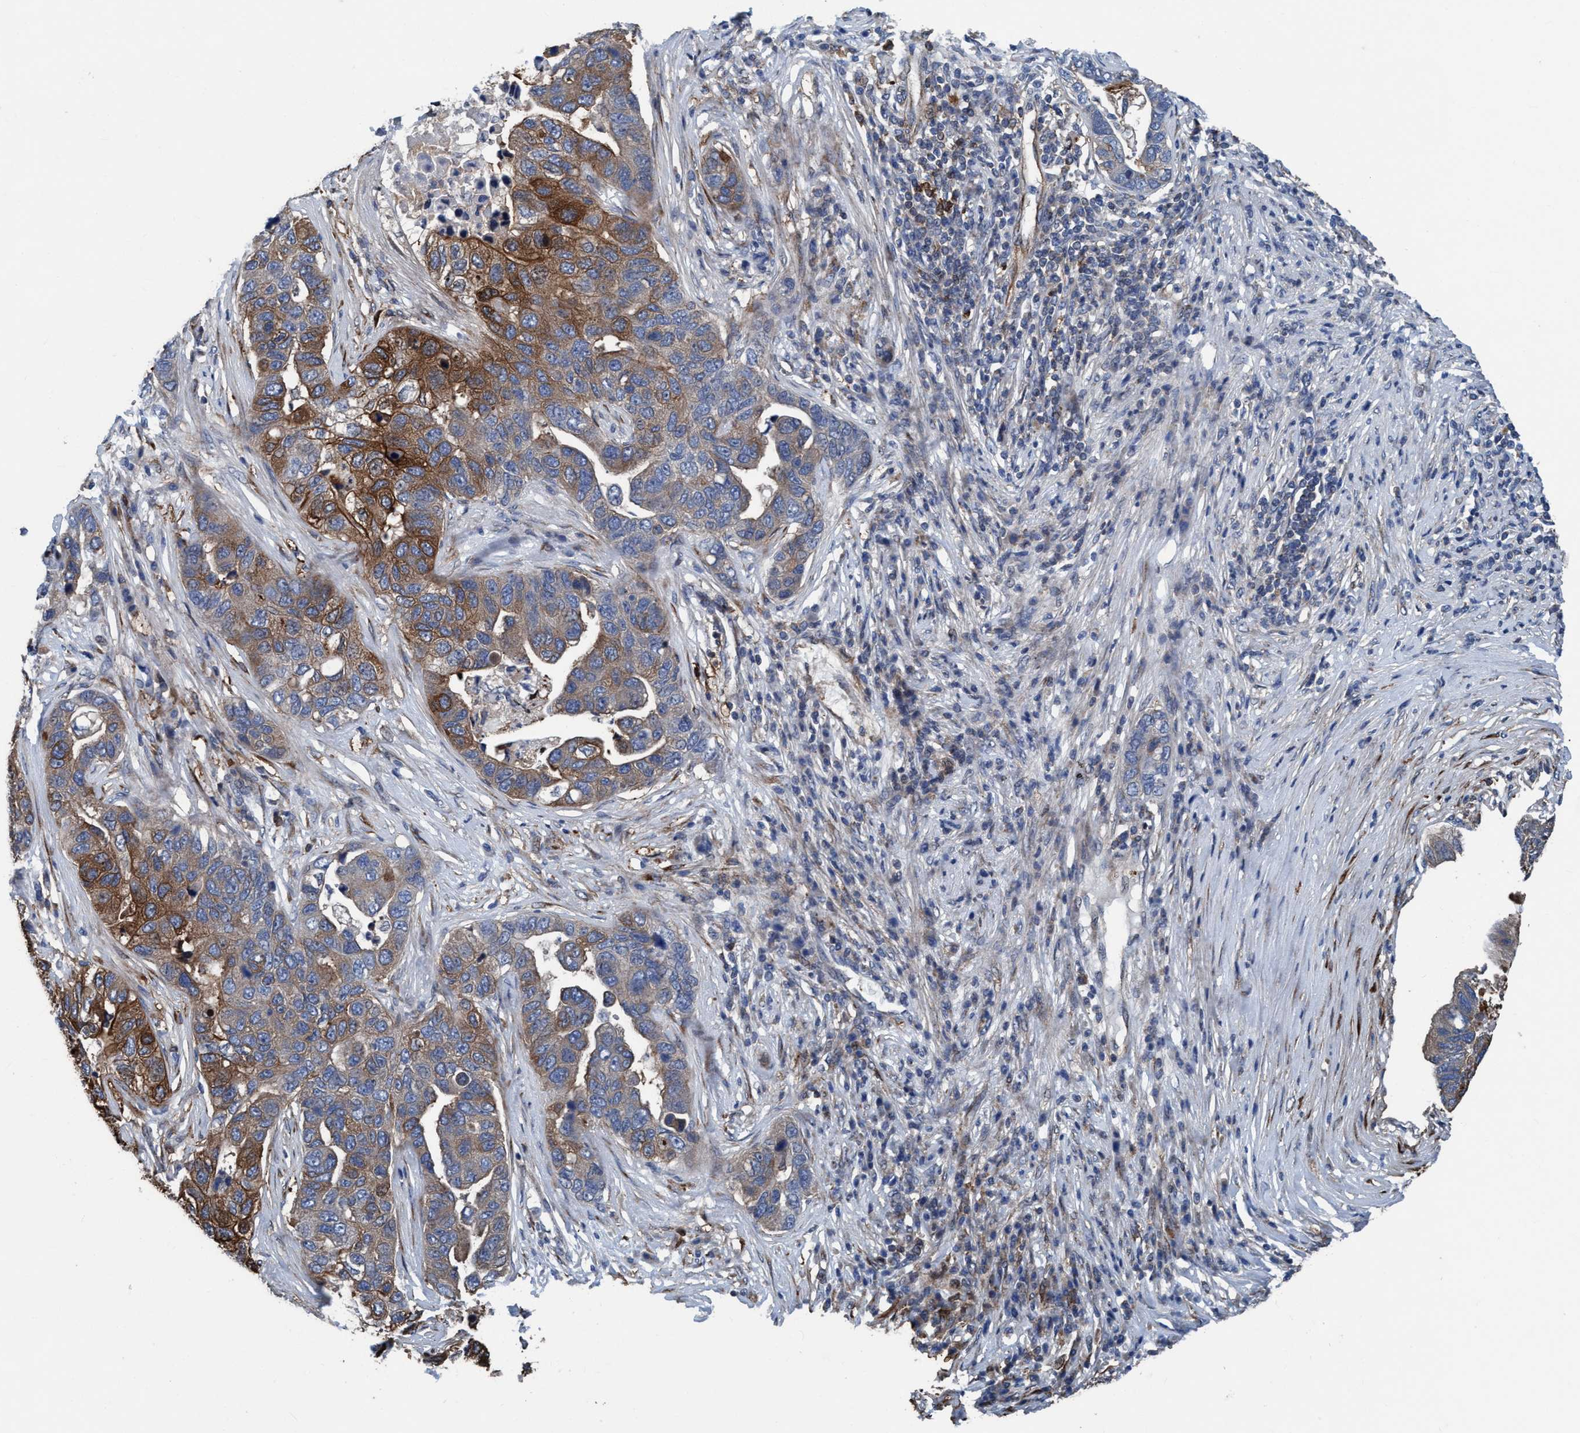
{"staining": {"intensity": "moderate", "quantity": ">75%", "location": "cytoplasmic/membranous"}, "tissue": "pancreatic cancer", "cell_type": "Tumor cells", "image_type": "cancer", "snomed": [{"axis": "morphology", "description": "Adenocarcinoma, NOS"}, {"axis": "topography", "description": "Pancreas"}], "caption": "A medium amount of moderate cytoplasmic/membranous positivity is present in approximately >75% of tumor cells in pancreatic adenocarcinoma tissue.", "gene": "NMT1", "patient": {"sex": "female", "age": 61}}